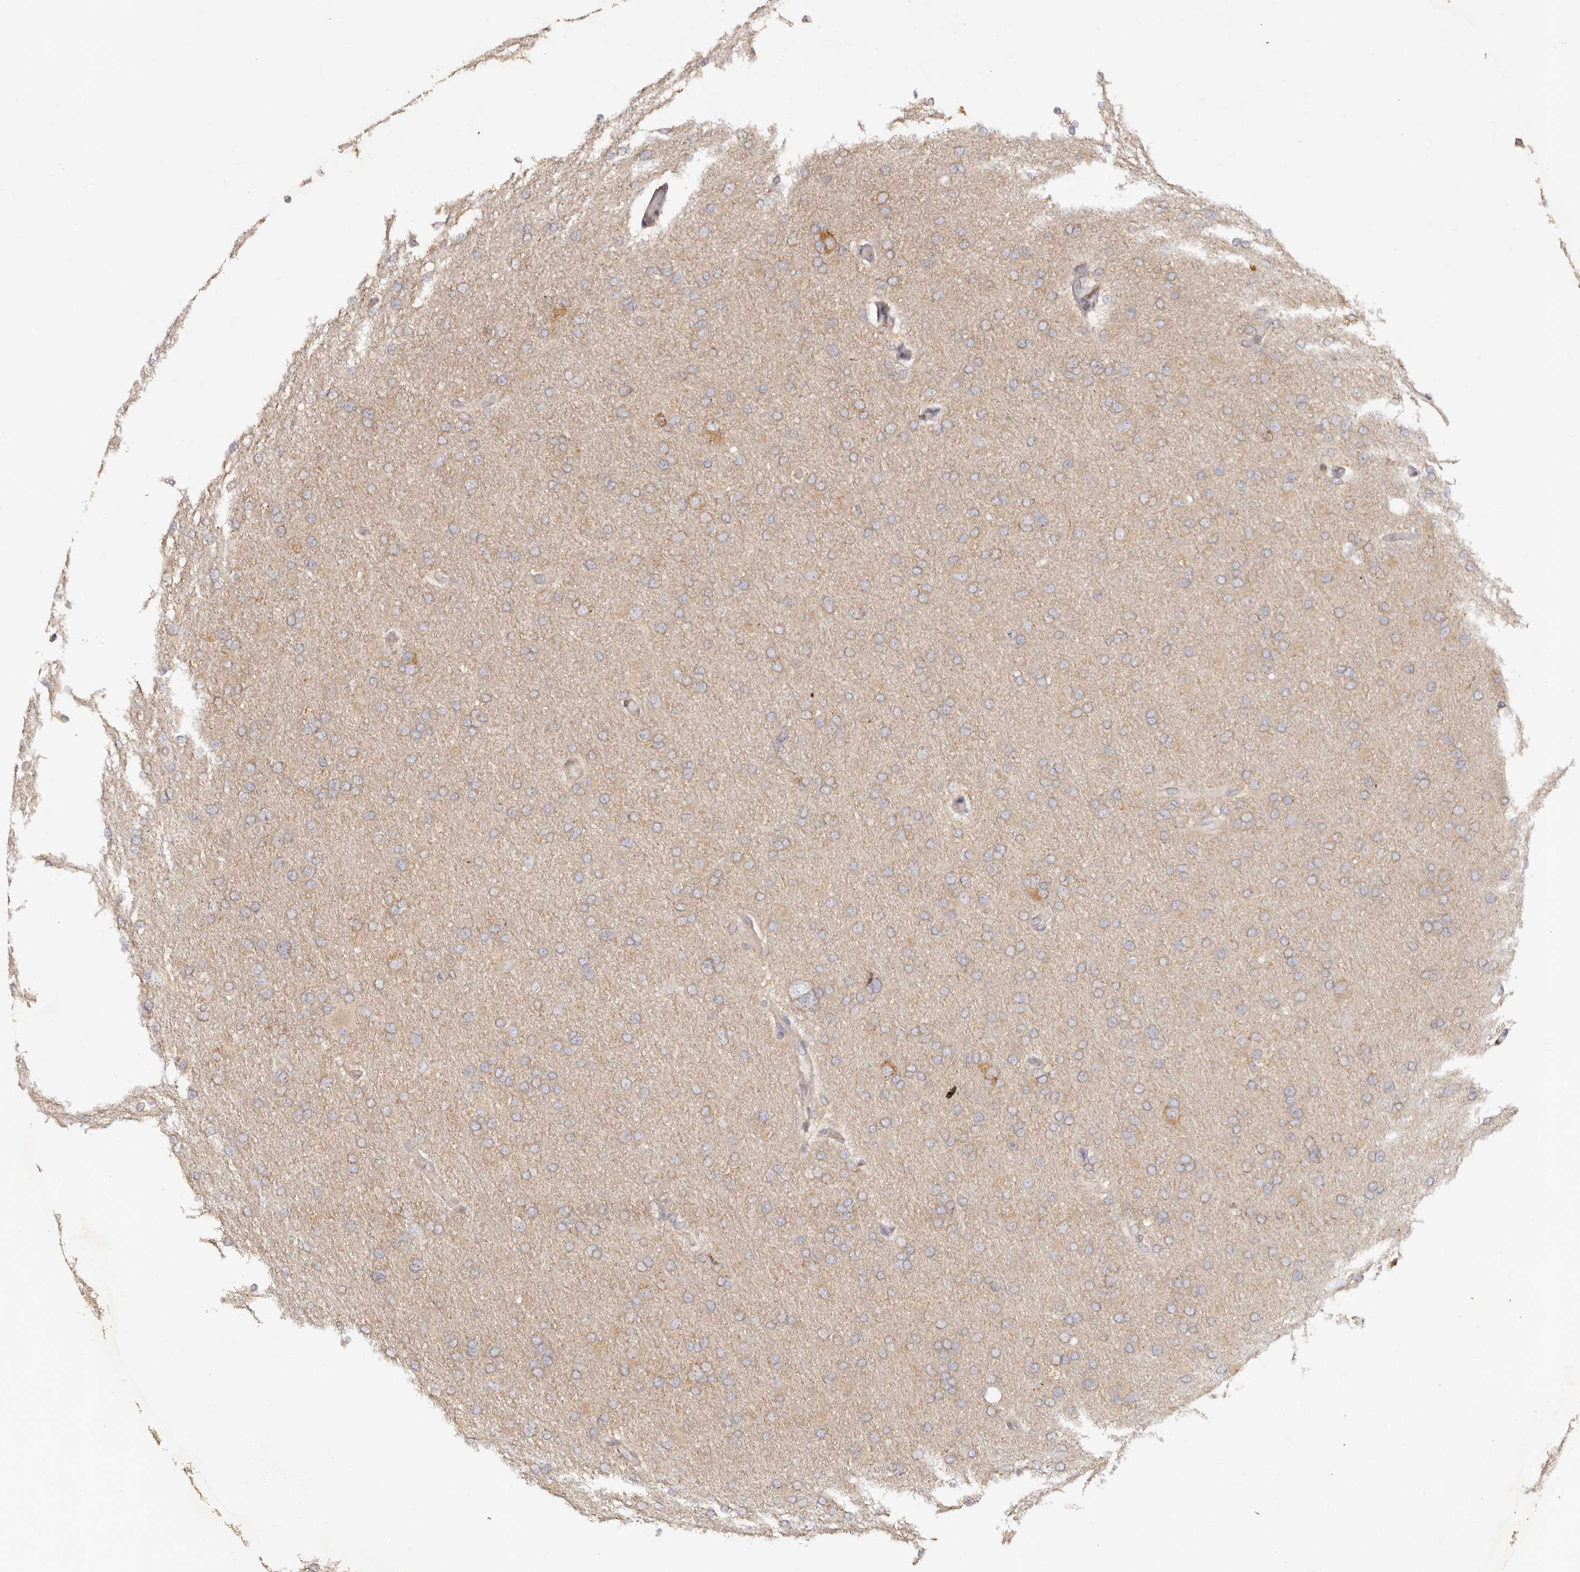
{"staining": {"intensity": "weak", "quantity": "25%-75%", "location": "cytoplasmic/membranous"}, "tissue": "glioma", "cell_type": "Tumor cells", "image_type": "cancer", "snomed": [{"axis": "morphology", "description": "Glioma, malignant, High grade"}, {"axis": "topography", "description": "Cerebral cortex"}], "caption": "Protein staining of glioma tissue demonstrates weak cytoplasmic/membranous positivity in approximately 25%-75% of tumor cells.", "gene": "RPS6", "patient": {"sex": "female", "age": 36}}